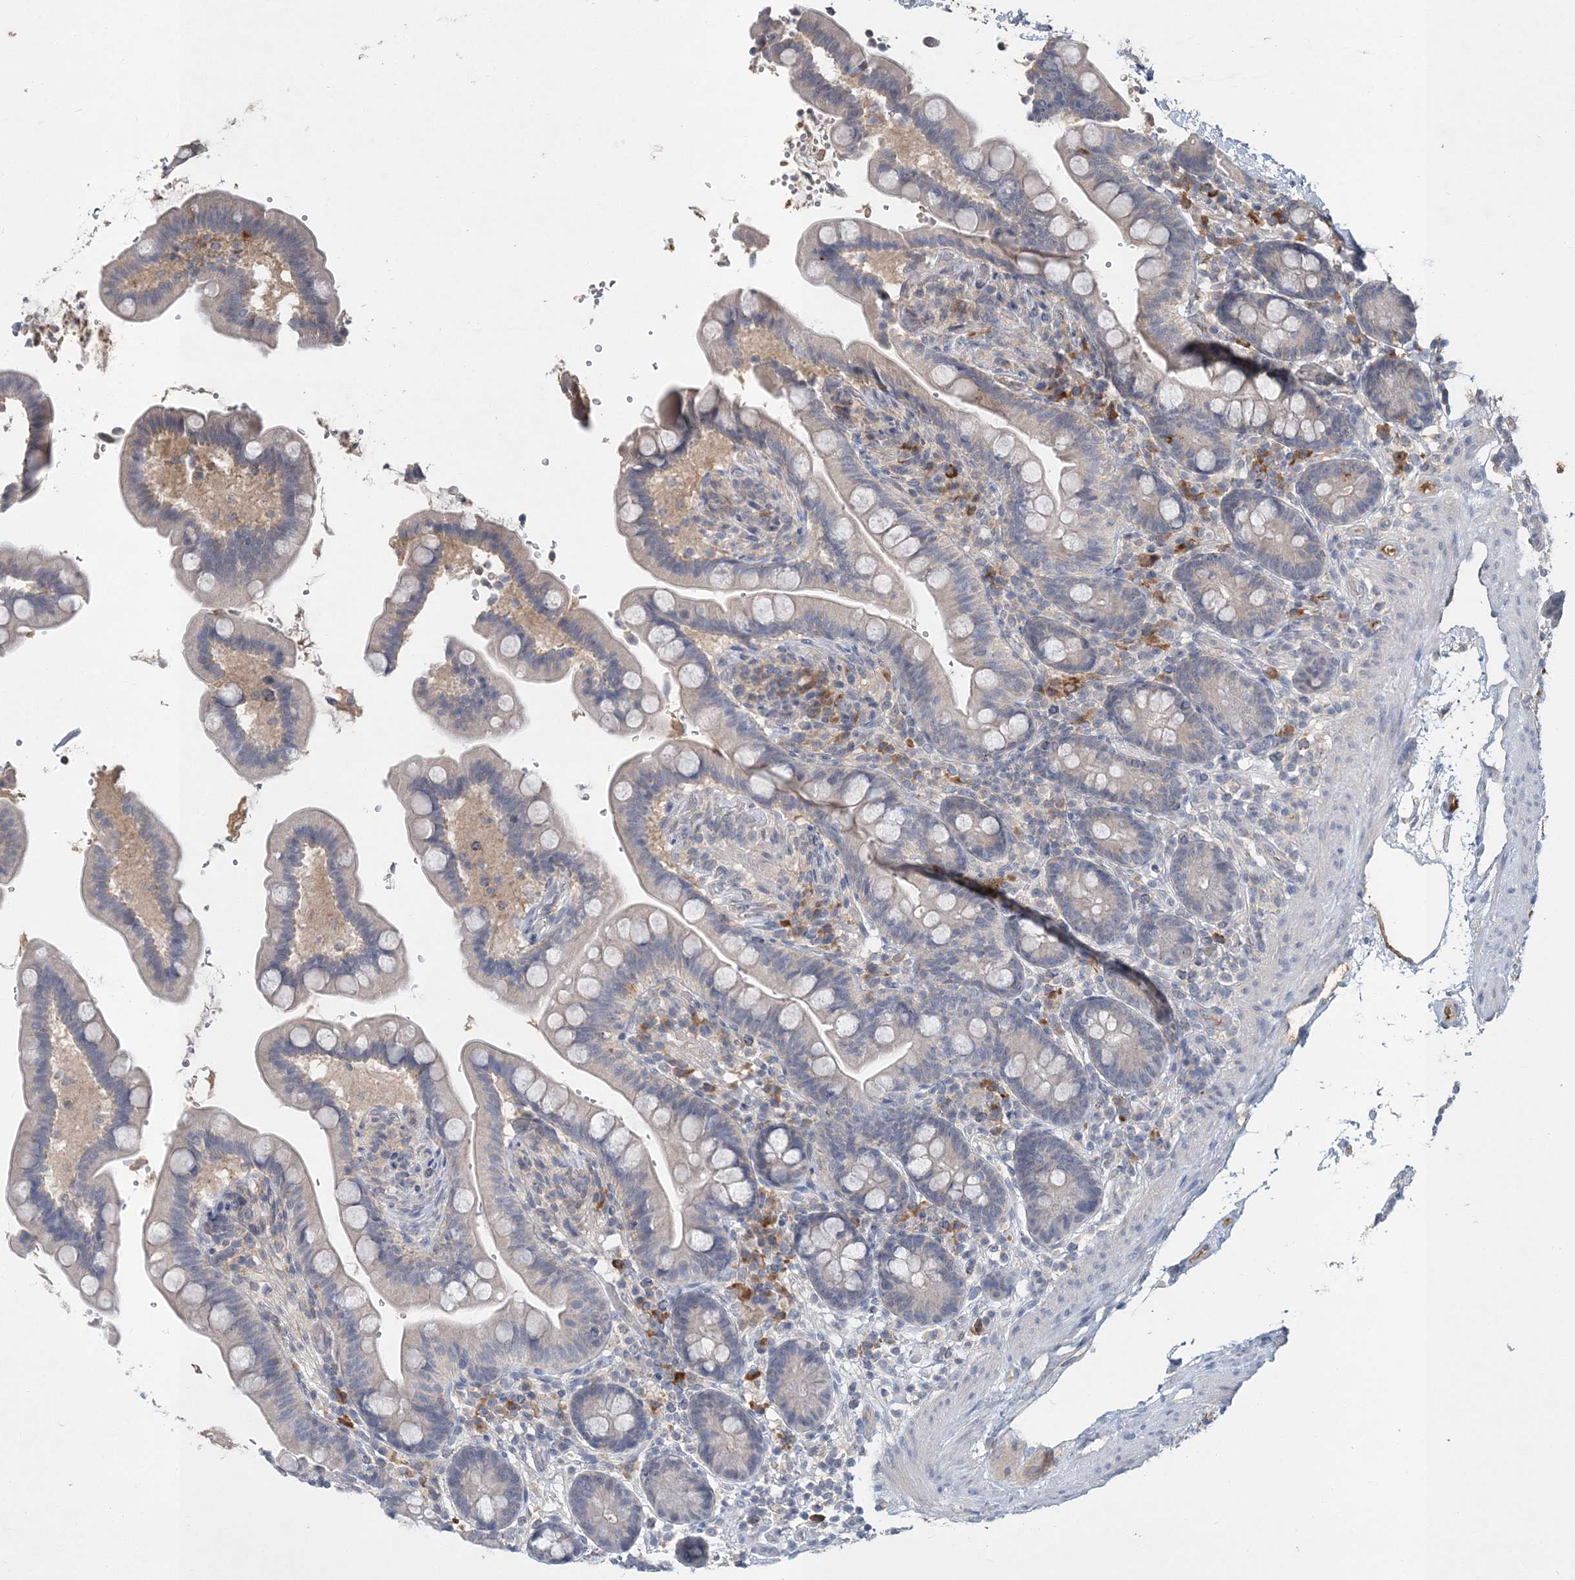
{"staining": {"intensity": "negative", "quantity": "none", "location": "none"}, "tissue": "colon", "cell_type": "Endothelial cells", "image_type": "normal", "snomed": [{"axis": "morphology", "description": "Normal tissue, NOS"}, {"axis": "topography", "description": "Smooth muscle"}, {"axis": "topography", "description": "Colon"}], "caption": "Micrograph shows no significant protein positivity in endothelial cells of benign colon. (DAB IHC, high magnification).", "gene": "RNF25", "patient": {"sex": "male", "age": 73}}